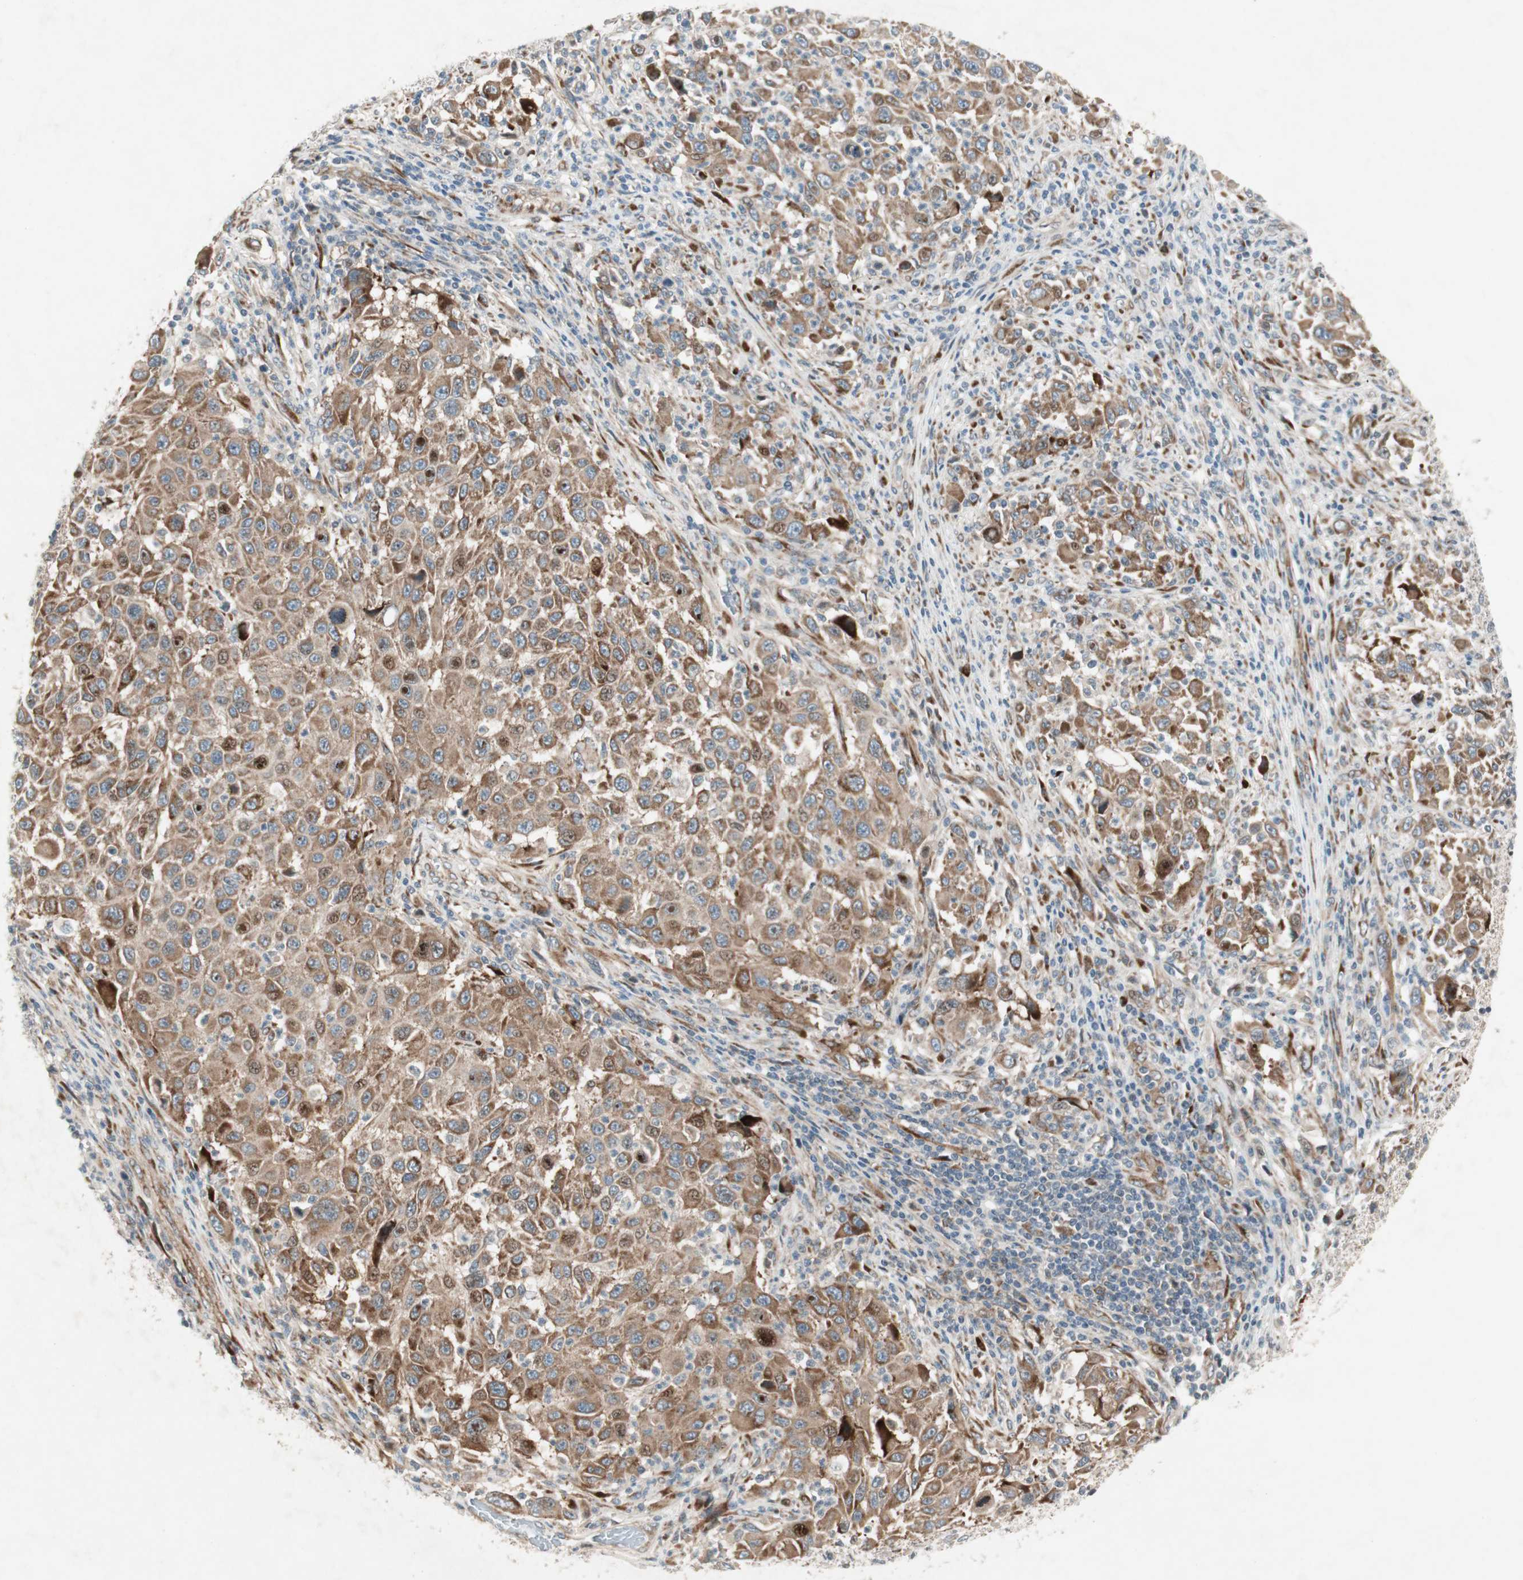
{"staining": {"intensity": "moderate", "quantity": ">75%", "location": "cytoplasmic/membranous"}, "tissue": "melanoma", "cell_type": "Tumor cells", "image_type": "cancer", "snomed": [{"axis": "morphology", "description": "Malignant melanoma, Metastatic site"}, {"axis": "topography", "description": "Lymph node"}], "caption": "IHC of malignant melanoma (metastatic site) exhibits medium levels of moderate cytoplasmic/membranous positivity in approximately >75% of tumor cells.", "gene": "APOO", "patient": {"sex": "male", "age": 61}}